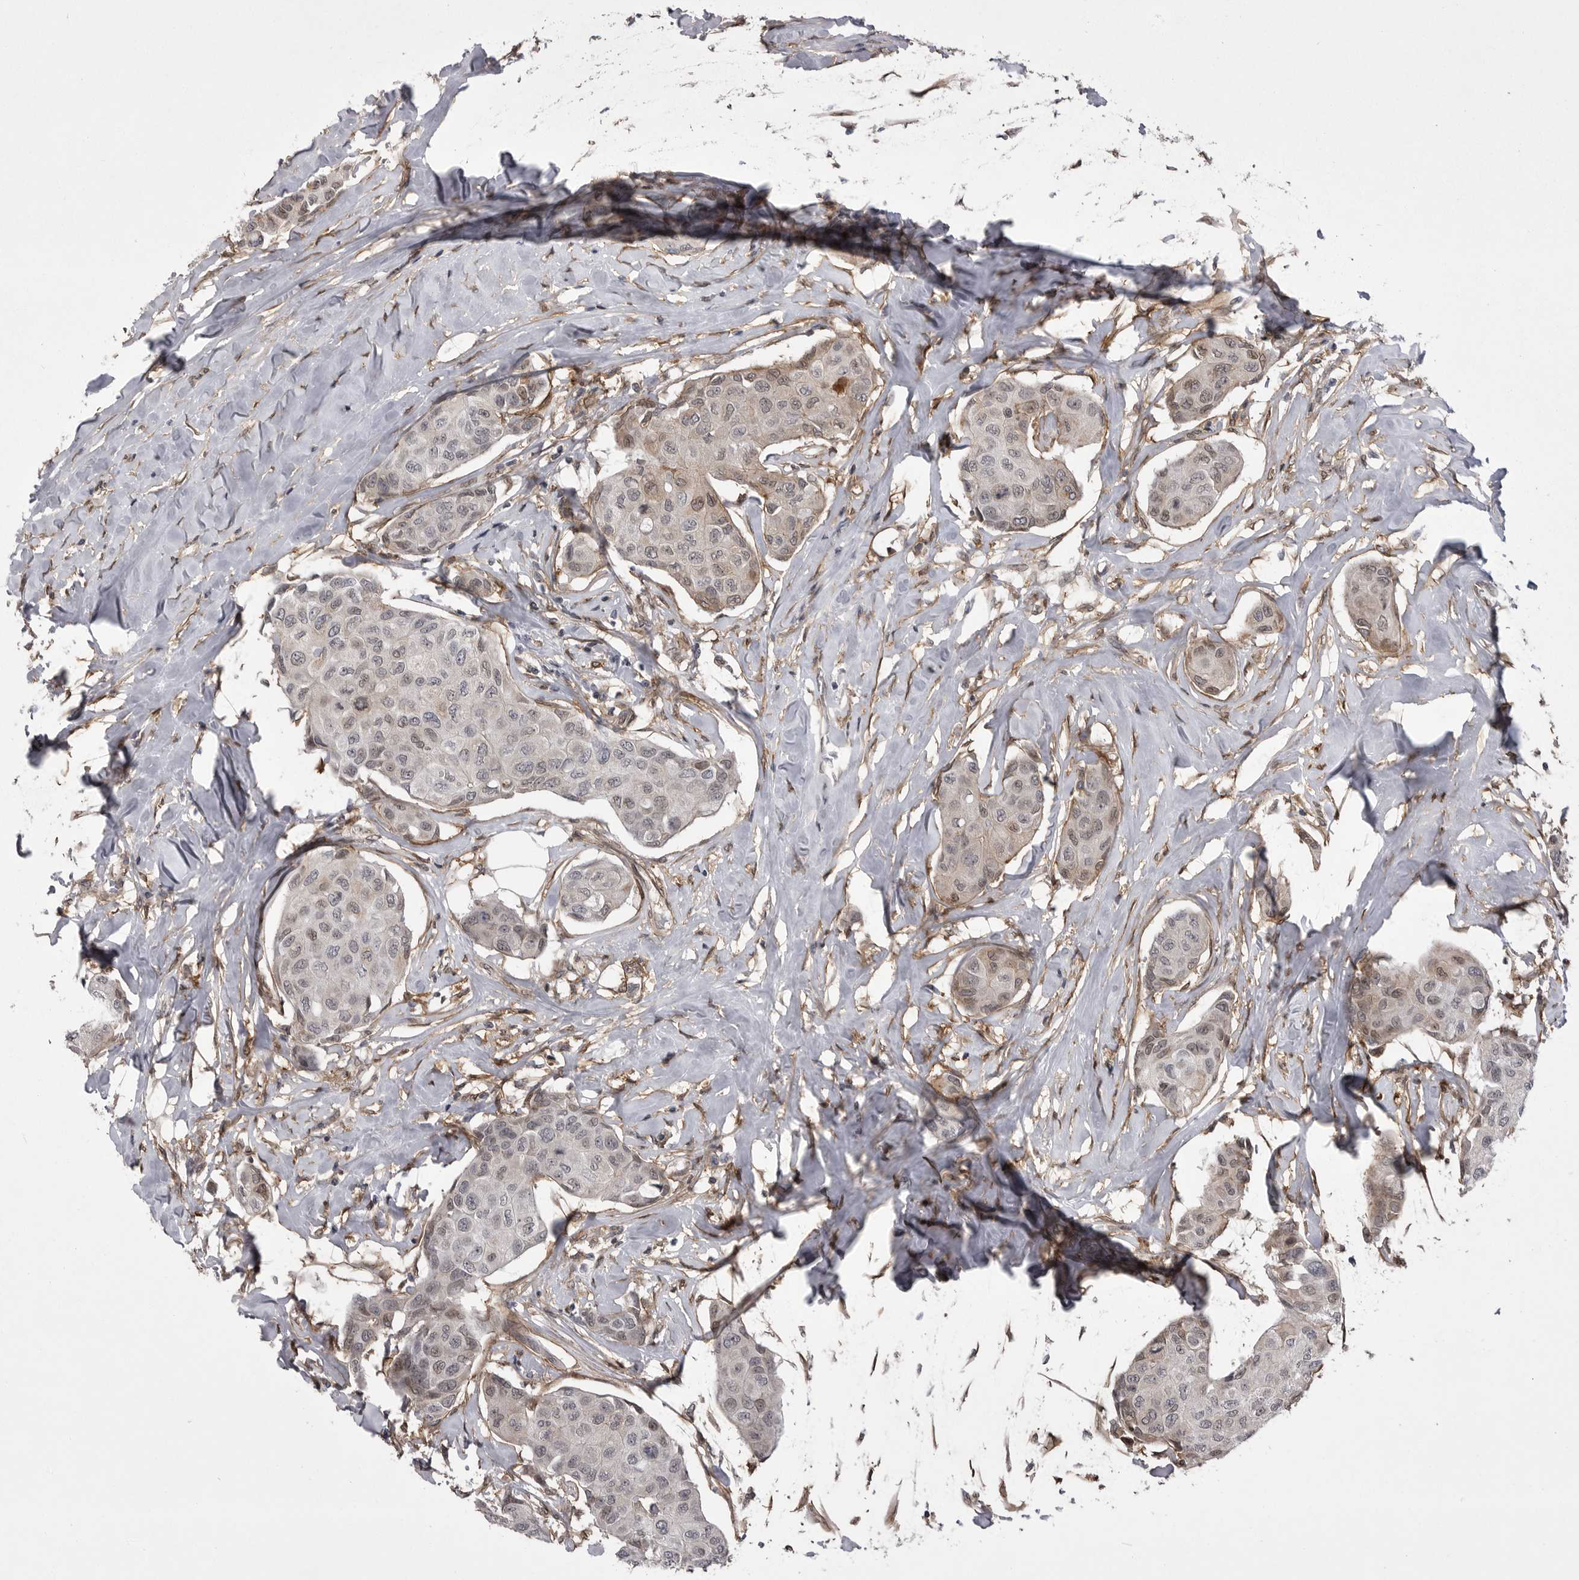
{"staining": {"intensity": "weak", "quantity": "<25%", "location": "cytoplasmic/membranous,nuclear"}, "tissue": "breast cancer", "cell_type": "Tumor cells", "image_type": "cancer", "snomed": [{"axis": "morphology", "description": "Duct carcinoma"}, {"axis": "topography", "description": "Breast"}], "caption": "DAB immunohistochemical staining of human breast intraductal carcinoma reveals no significant staining in tumor cells. Brightfield microscopy of immunohistochemistry (IHC) stained with DAB (3,3'-diaminobenzidine) (brown) and hematoxylin (blue), captured at high magnification.", "gene": "ABL1", "patient": {"sex": "female", "age": 80}}